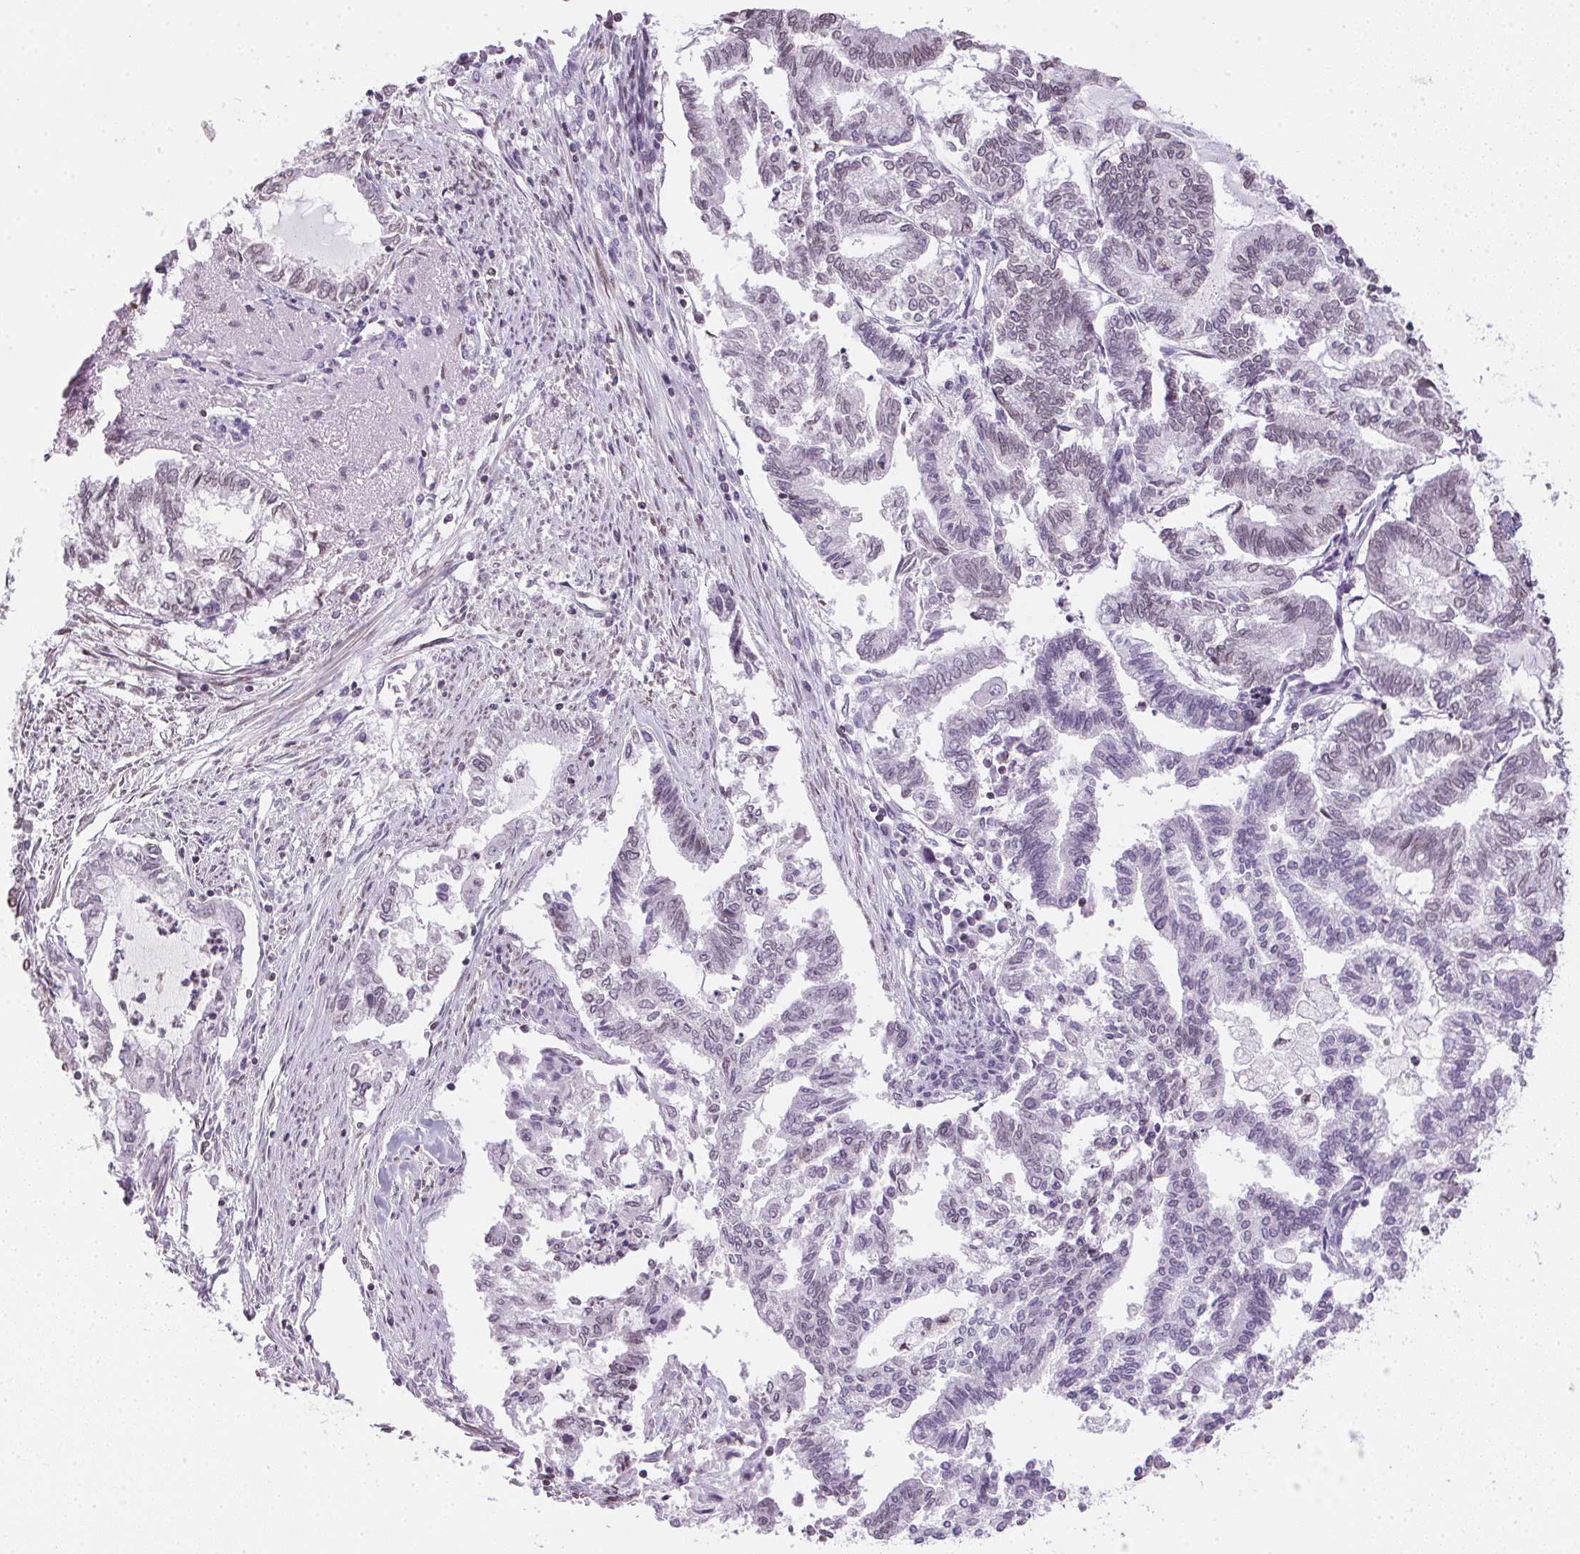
{"staining": {"intensity": "weak", "quantity": "<25%", "location": "nuclear"}, "tissue": "endometrial cancer", "cell_type": "Tumor cells", "image_type": "cancer", "snomed": [{"axis": "morphology", "description": "Adenocarcinoma, NOS"}, {"axis": "topography", "description": "Endometrium"}], "caption": "There is no significant staining in tumor cells of endometrial cancer (adenocarcinoma).", "gene": "PRL", "patient": {"sex": "female", "age": 79}}